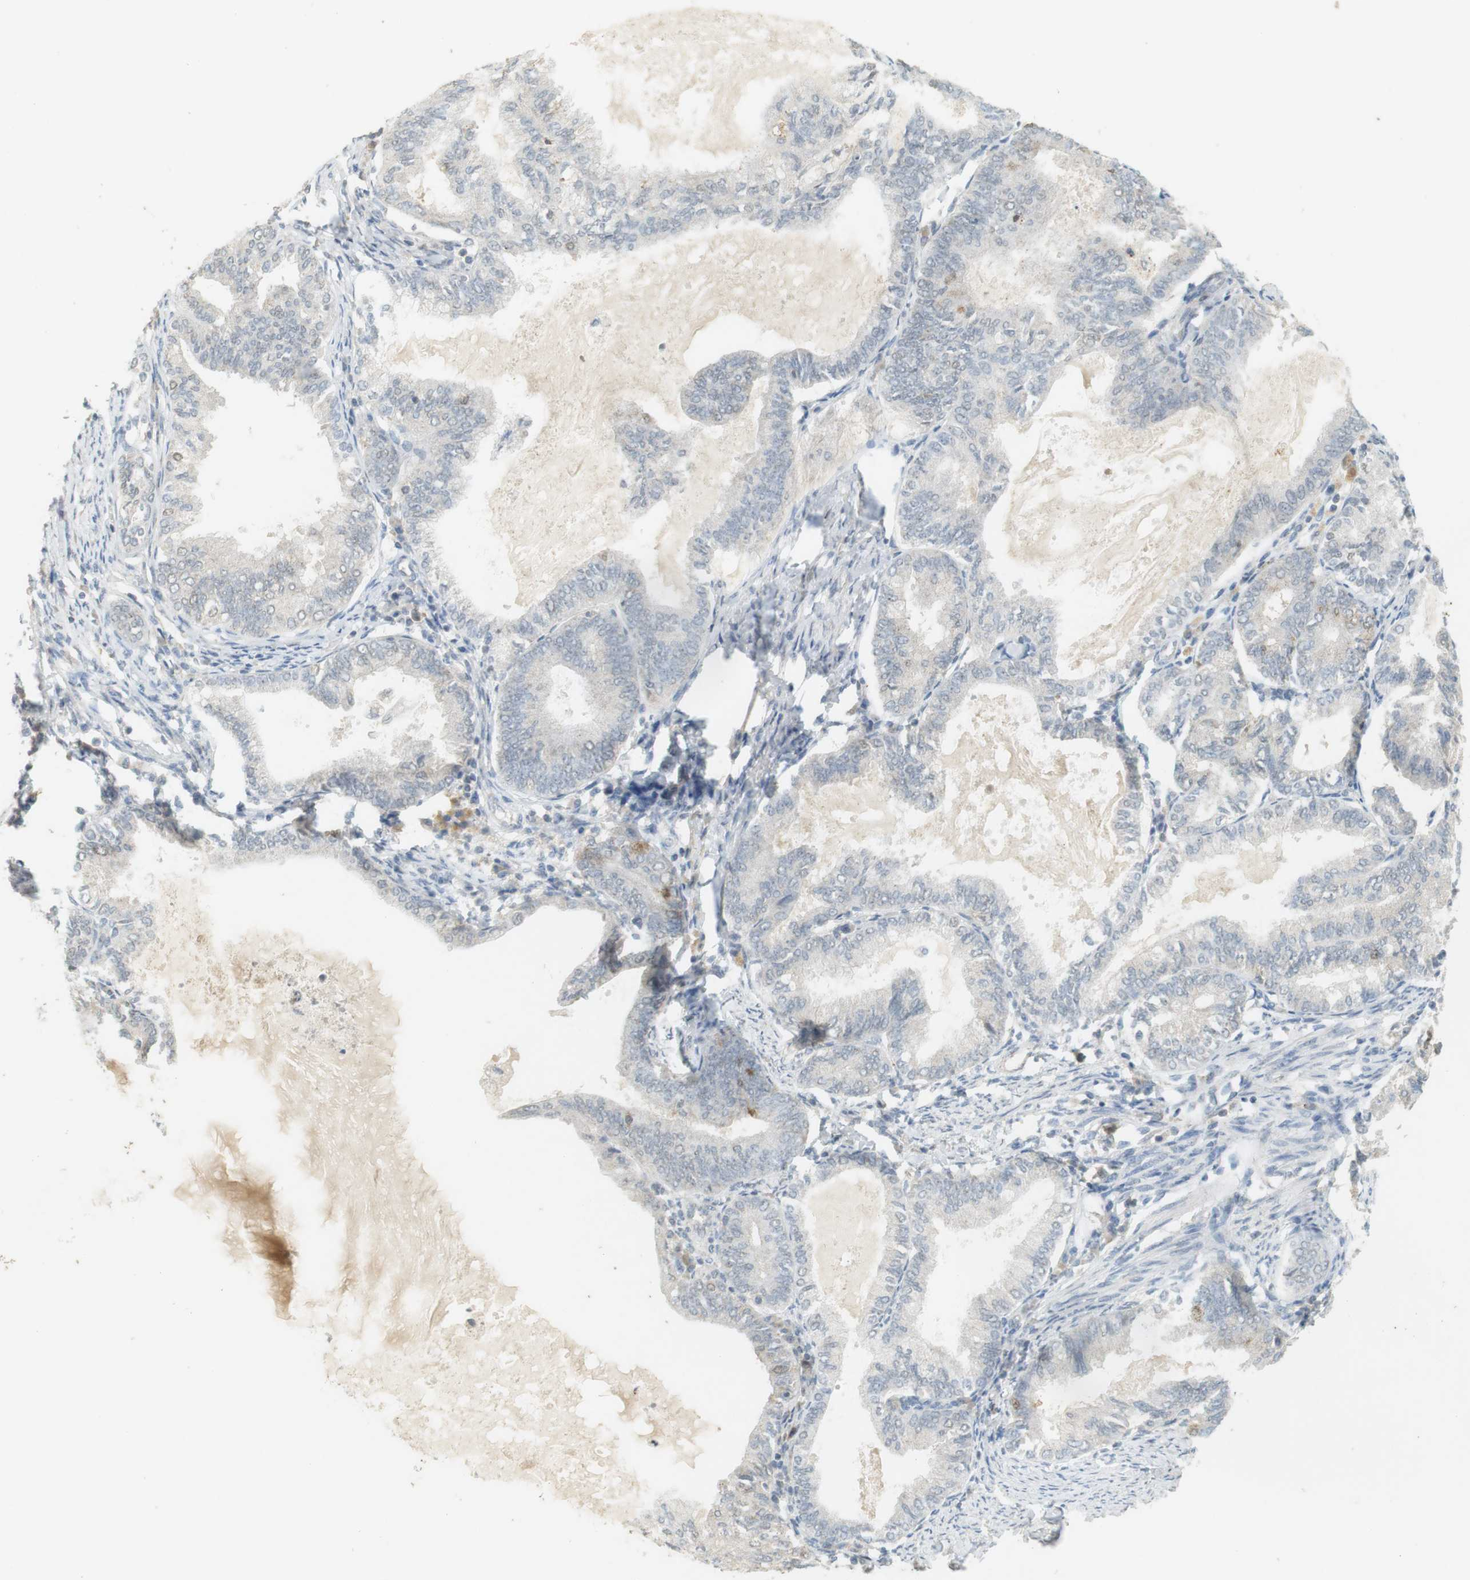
{"staining": {"intensity": "weak", "quantity": "<25%", "location": "cytoplasmic/membranous"}, "tissue": "endometrial cancer", "cell_type": "Tumor cells", "image_type": "cancer", "snomed": [{"axis": "morphology", "description": "Adenocarcinoma, NOS"}, {"axis": "topography", "description": "Endometrium"}], "caption": "Immunohistochemistry (IHC) of endometrial adenocarcinoma exhibits no expression in tumor cells. (Stains: DAB immunohistochemistry (IHC) with hematoxylin counter stain, Microscopy: brightfield microscopy at high magnification).", "gene": "TTK", "patient": {"sex": "female", "age": 86}}